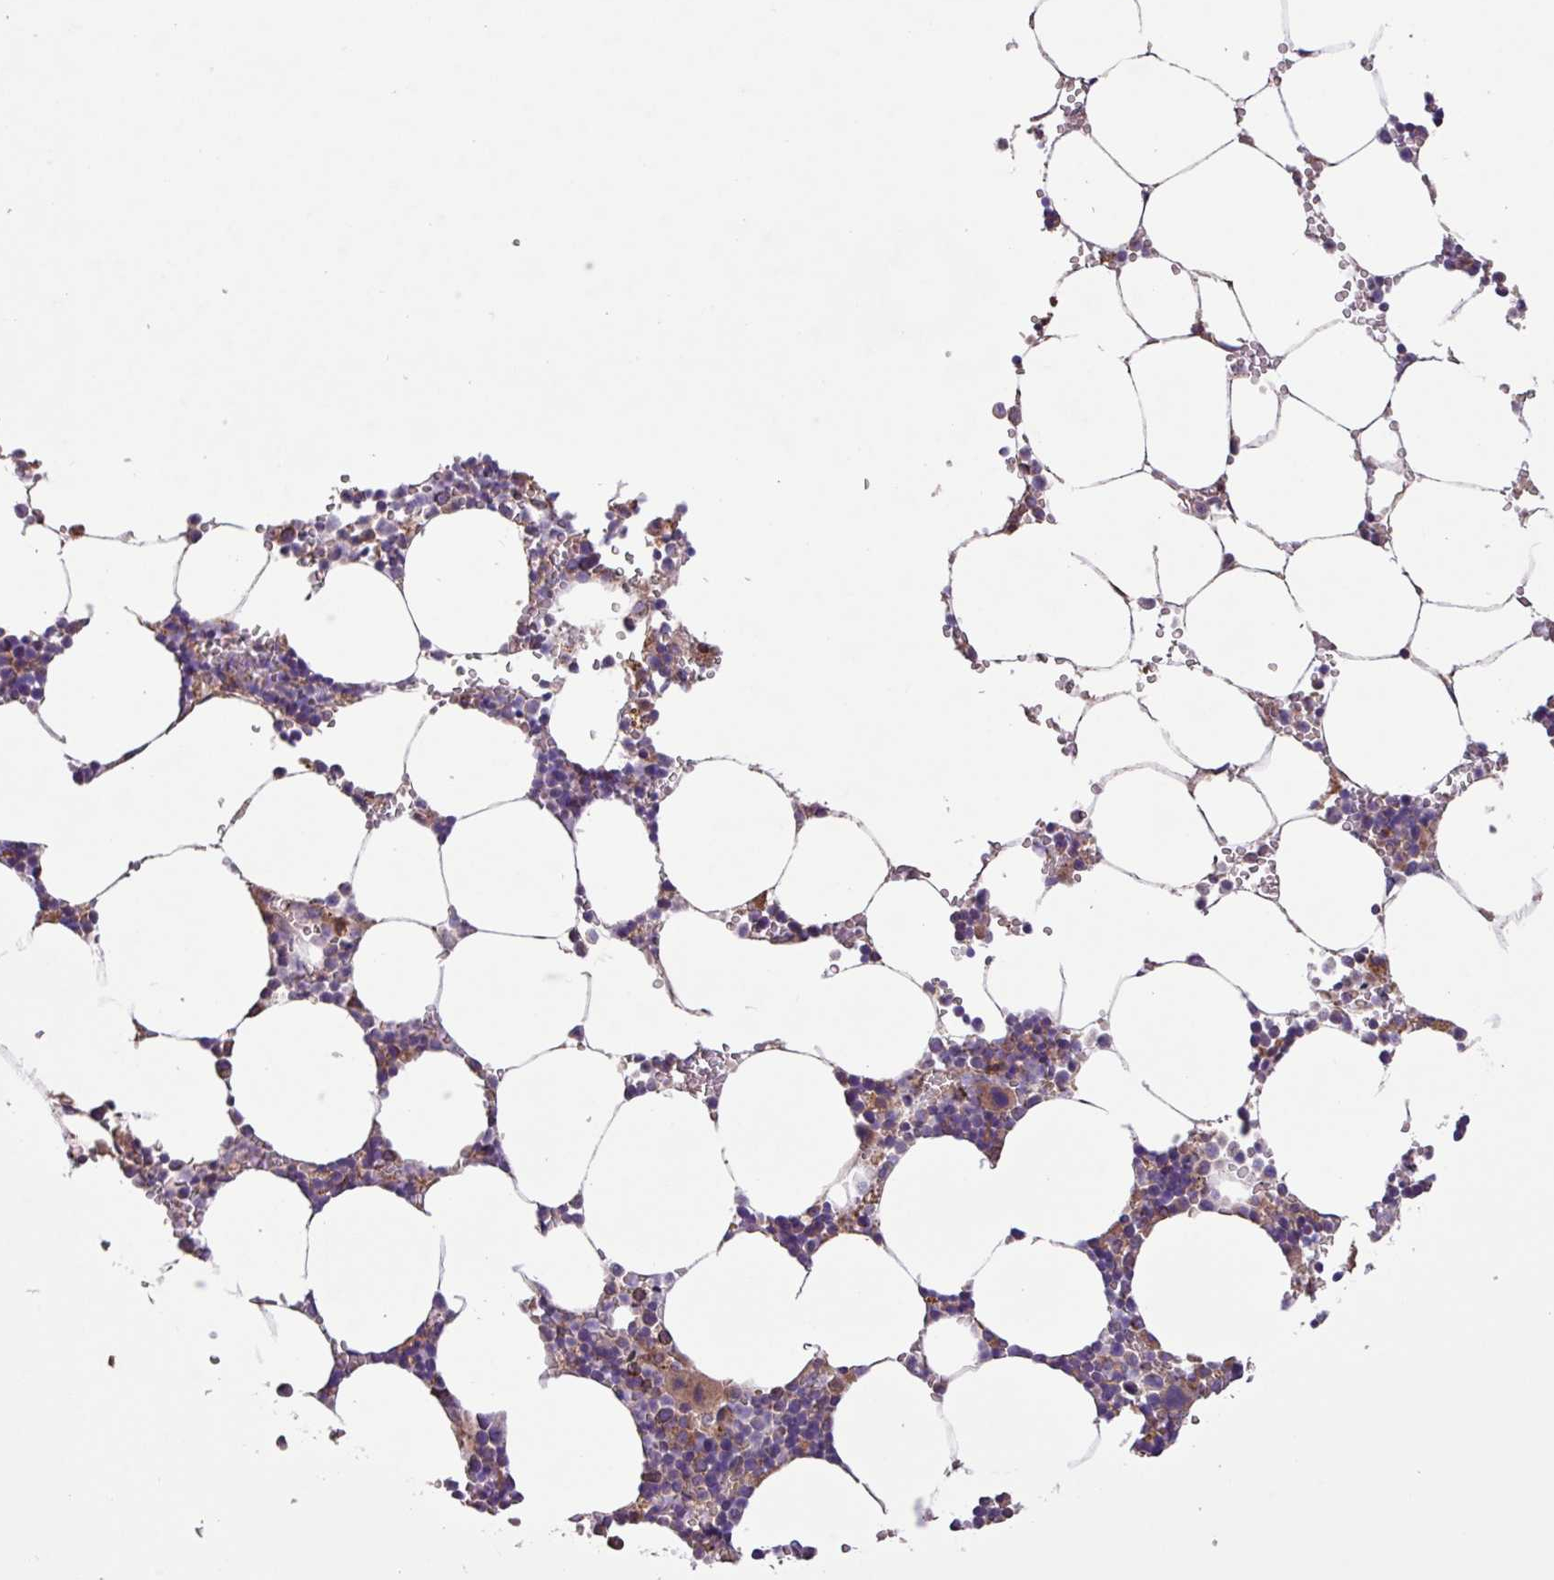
{"staining": {"intensity": "moderate", "quantity": "<25%", "location": "cytoplasmic/membranous"}, "tissue": "bone marrow", "cell_type": "Hematopoietic cells", "image_type": "normal", "snomed": [{"axis": "morphology", "description": "Normal tissue, NOS"}, {"axis": "topography", "description": "Bone marrow"}], "caption": "DAB (3,3'-diaminobenzidine) immunohistochemical staining of benign human bone marrow exhibits moderate cytoplasmic/membranous protein expression in approximately <25% of hematopoietic cells. (IHC, brightfield microscopy, high magnification).", "gene": "PTPRQ", "patient": {"sex": "male", "age": 70}}